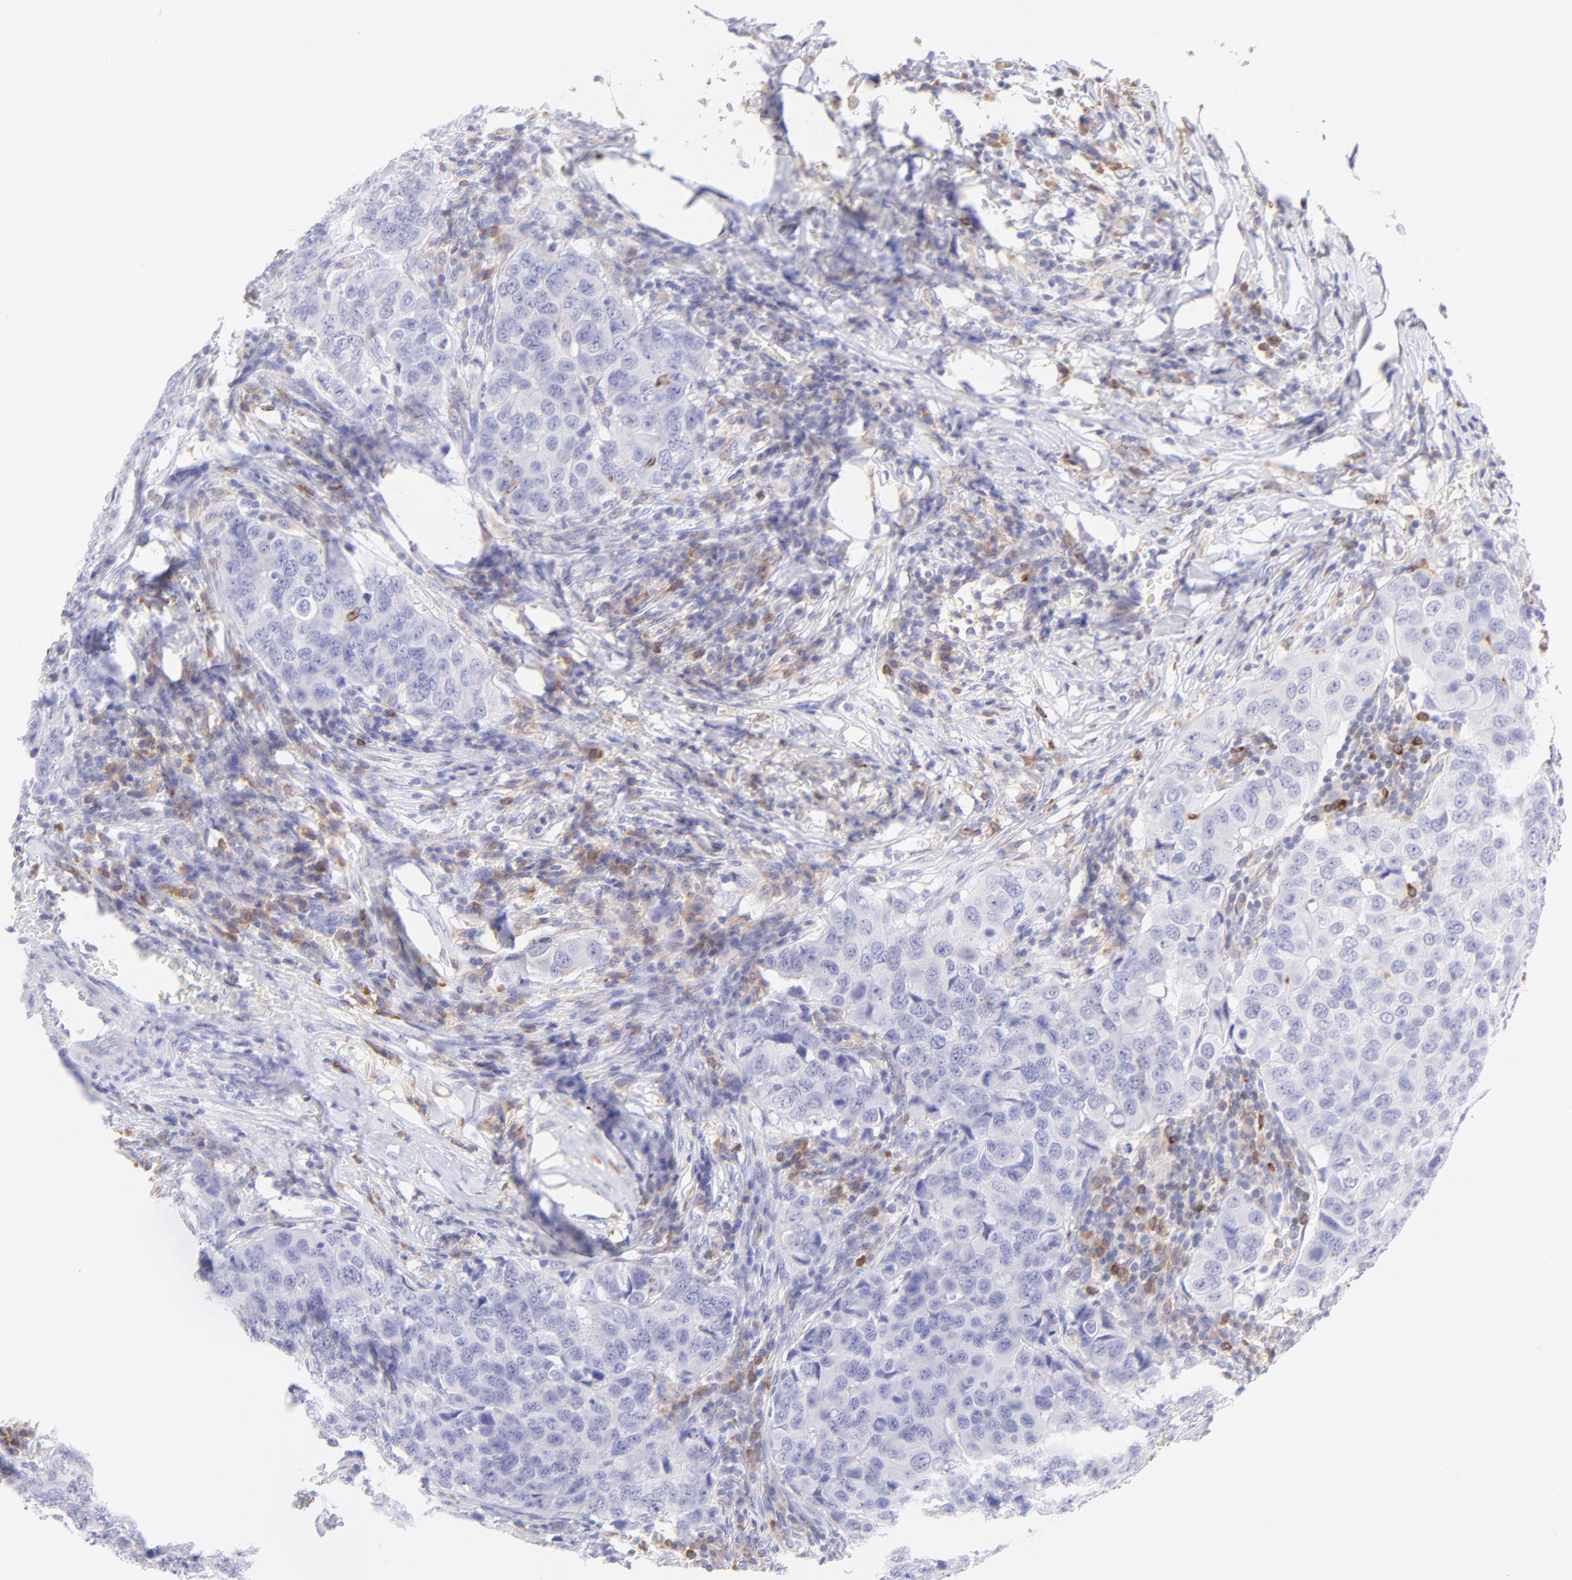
{"staining": {"intensity": "negative", "quantity": "none", "location": "none"}, "tissue": "breast cancer", "cell_type": "Tumor cells", "image_type": "cancer", "snomed": [{"axis": "morphology", "description": "Duct carcinoma"}, {"axis": "topography", "description": "Breast"}], "caption": "This is an immunohistochemistry (IHC) photomicrograph of human invasive ductal carcinoma (breast). There is no positivity in tumor cells.", "gene": "IRAG2", "patient": {"sex": "female", "age": 54}}